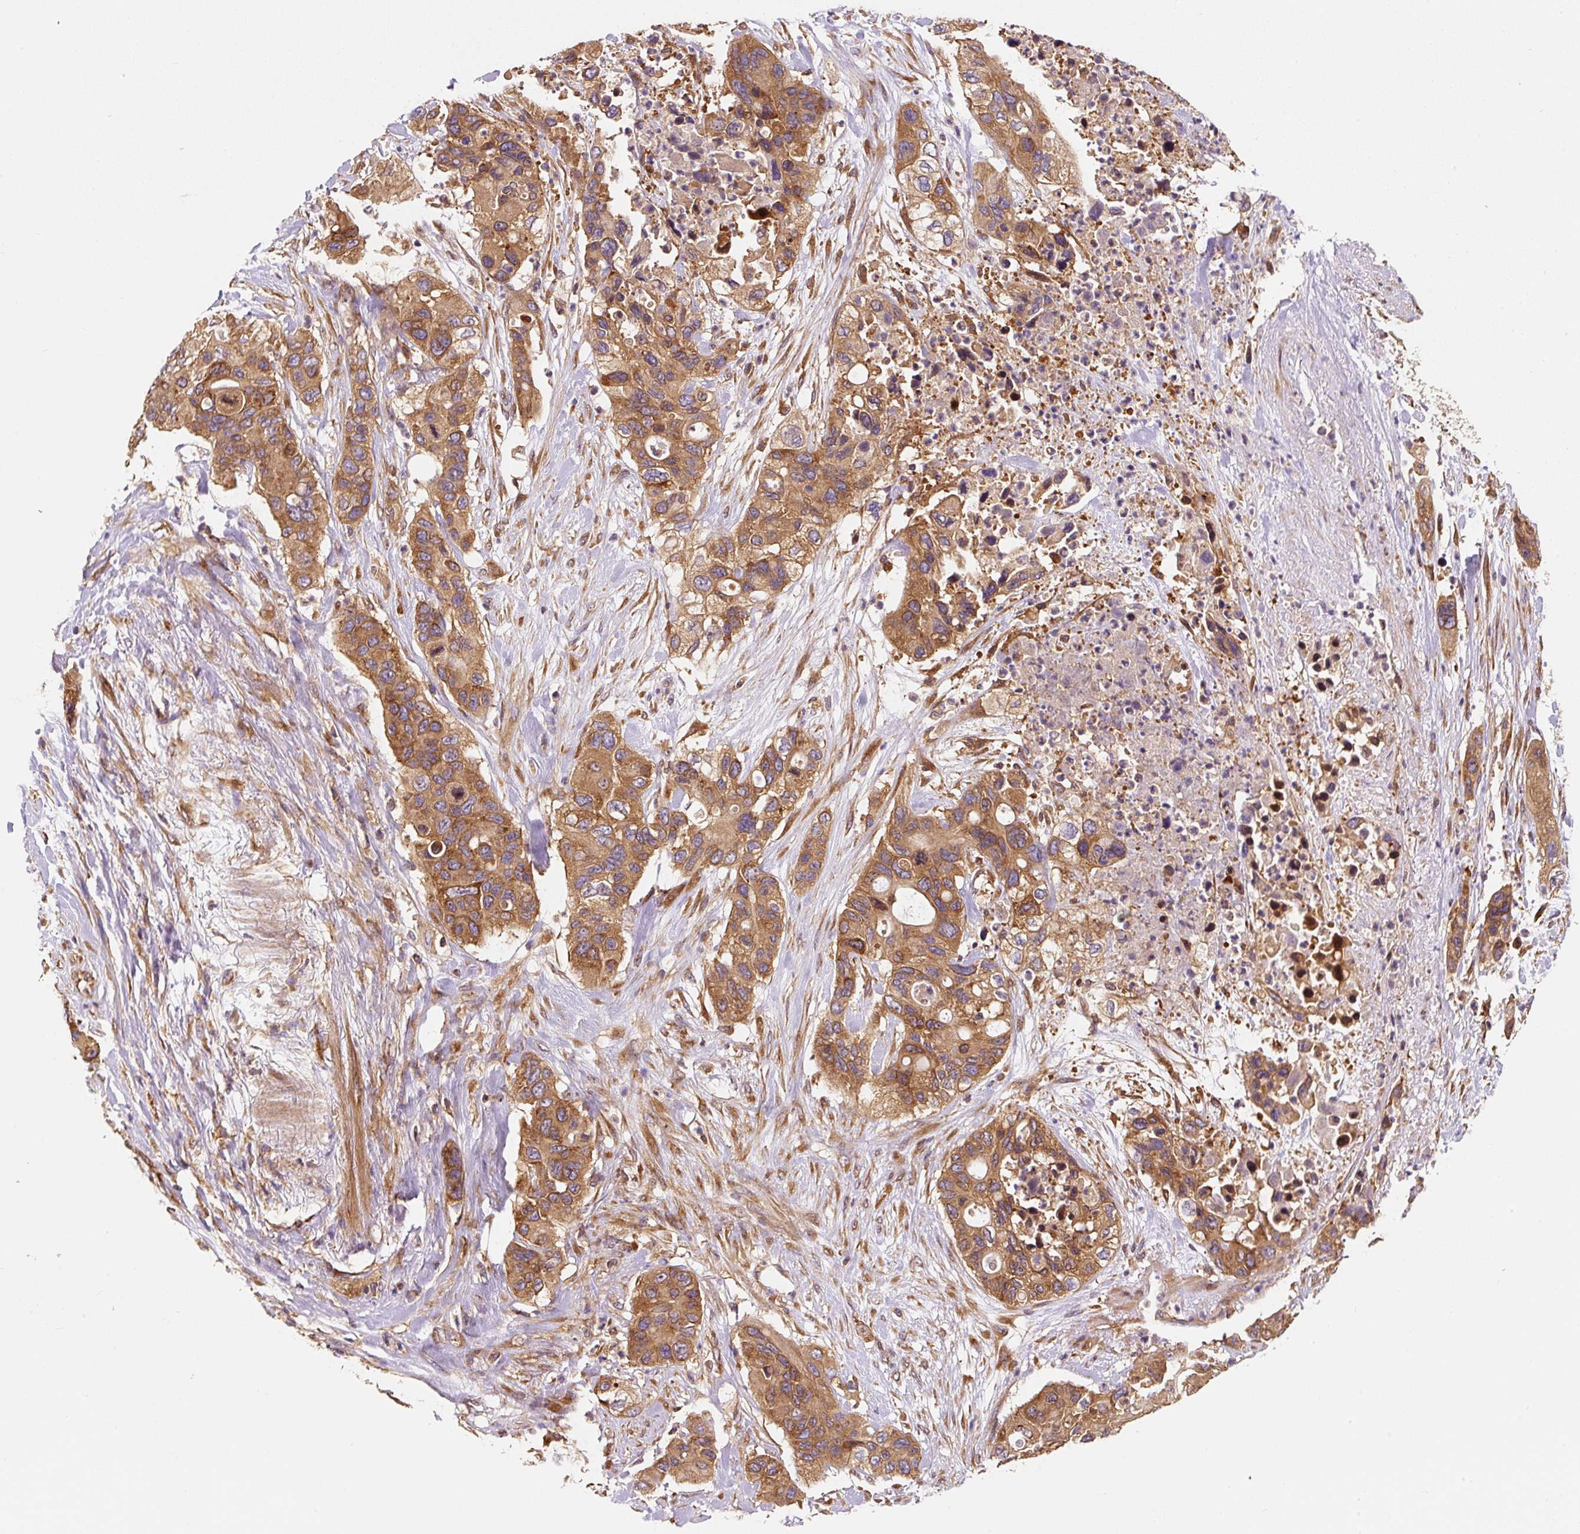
{"staining": {"intensity": "moderate", "quantity": ">75%", "location": "cytoplasmic/membranous"}, "tissue": "pancreatic cancer", "cell_type": "Tumor cells", "image_type": "cancer", "snomed": [{"axis": "morphology", "description": "Adenocarcinoma, NOS"}, {"axis": "topography", "description": "Pancreas"}], "caption": "Immunohistochemical staining of human adenocarcinoma (pancreatic) reveals medium levels of moderate cytoplasmic/membranous protein staining in approximately >75% of tumor cells.", "gene": "EIF2S2", "patient": {"sex": "female", "age": 71}}